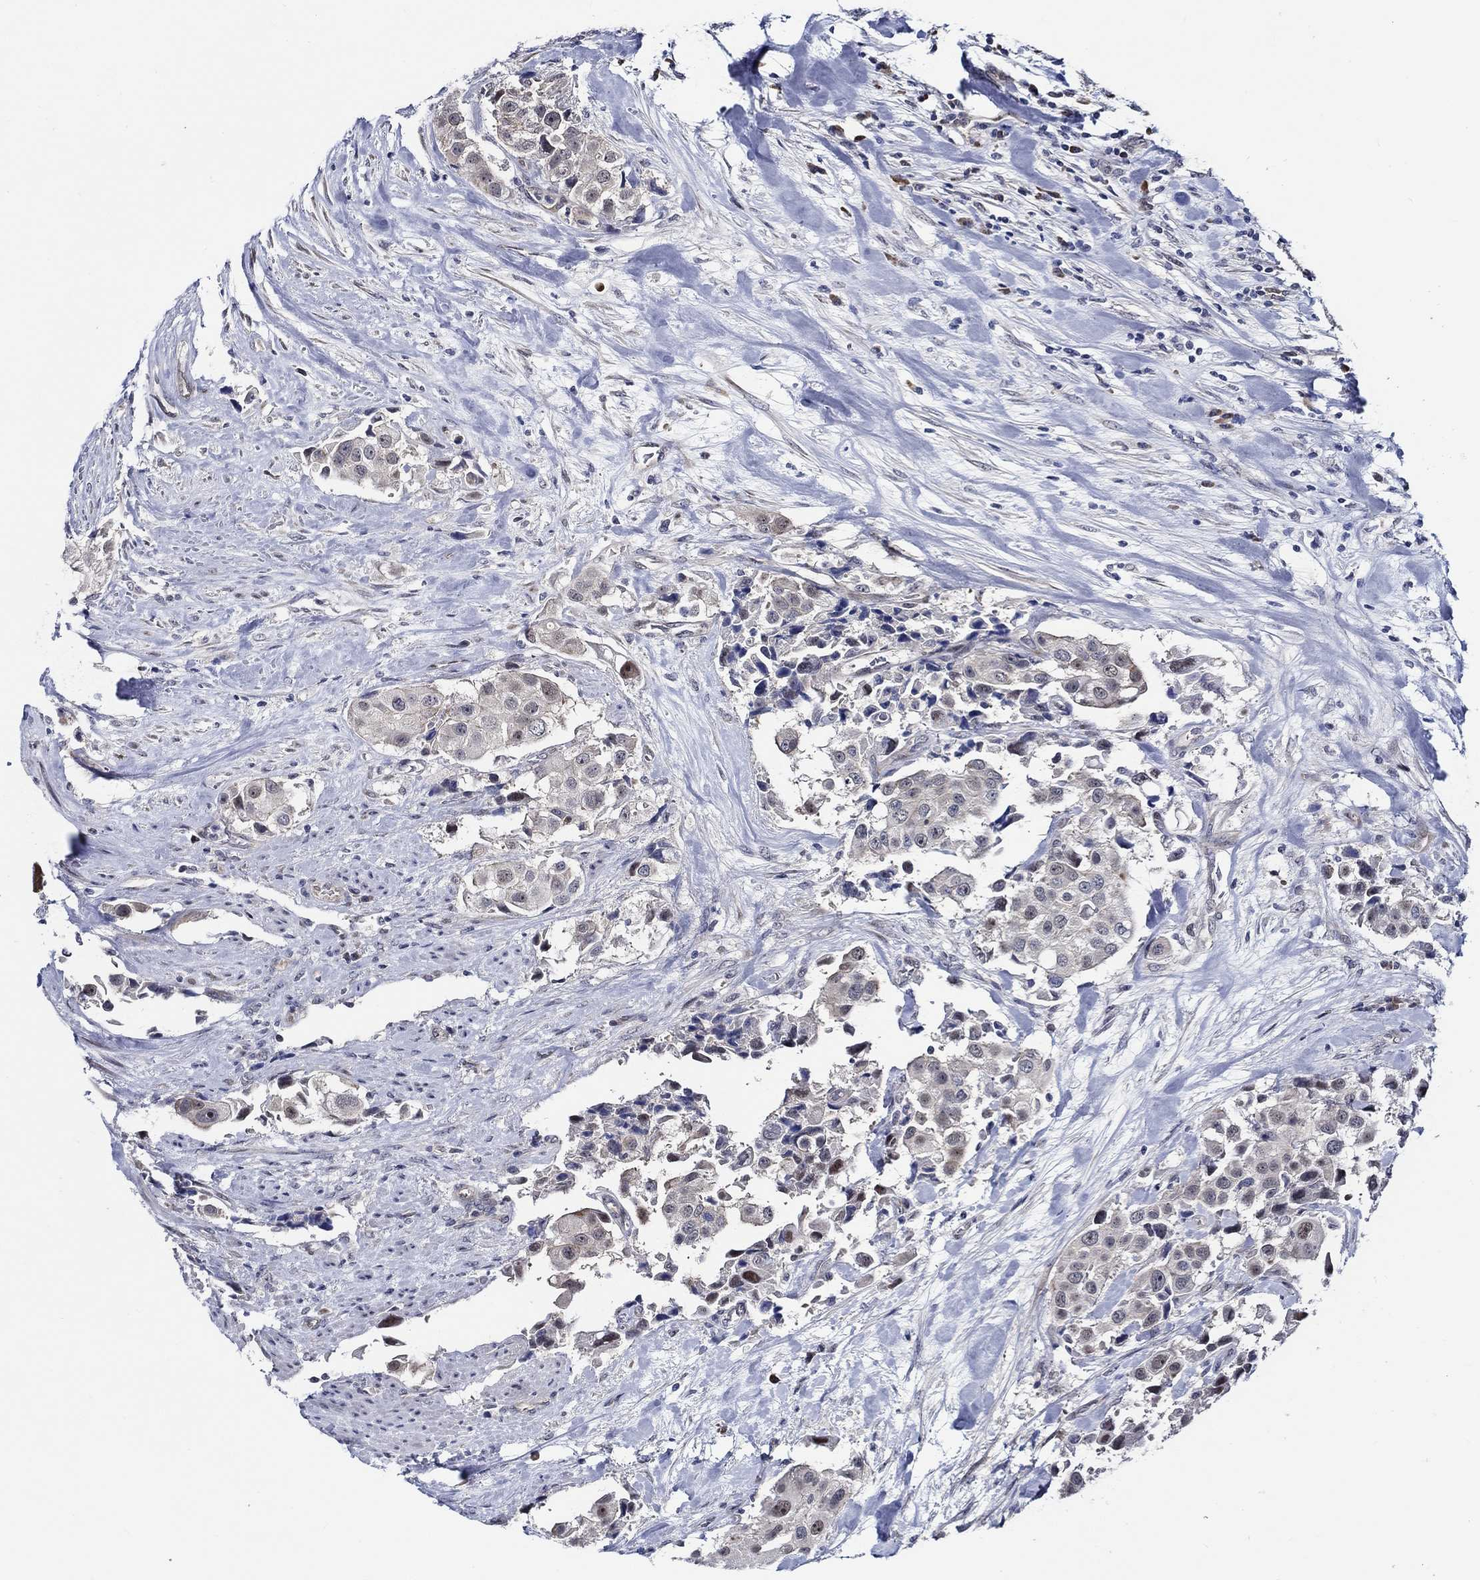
{"staining": {"intensity": "negative", "quantity": "none", "location": "none"}, "tissue": "urothelial cancer", "cell_type": "Tumor cells", "image_type": "cancer", "snomed": [{"axis": "morphology", "description": "Urothelial carcinoma, High grade"}, {"axis": "topography", "description": "Urinary bladder"}], "caption": "IHC micrograph of urothelial carcinoma (high-grade) stained for a protein (brown), which demonstrates no staining in tumor cells.", "gene": "C8orf48", "patient": {"sex": "female", "age": 64}}